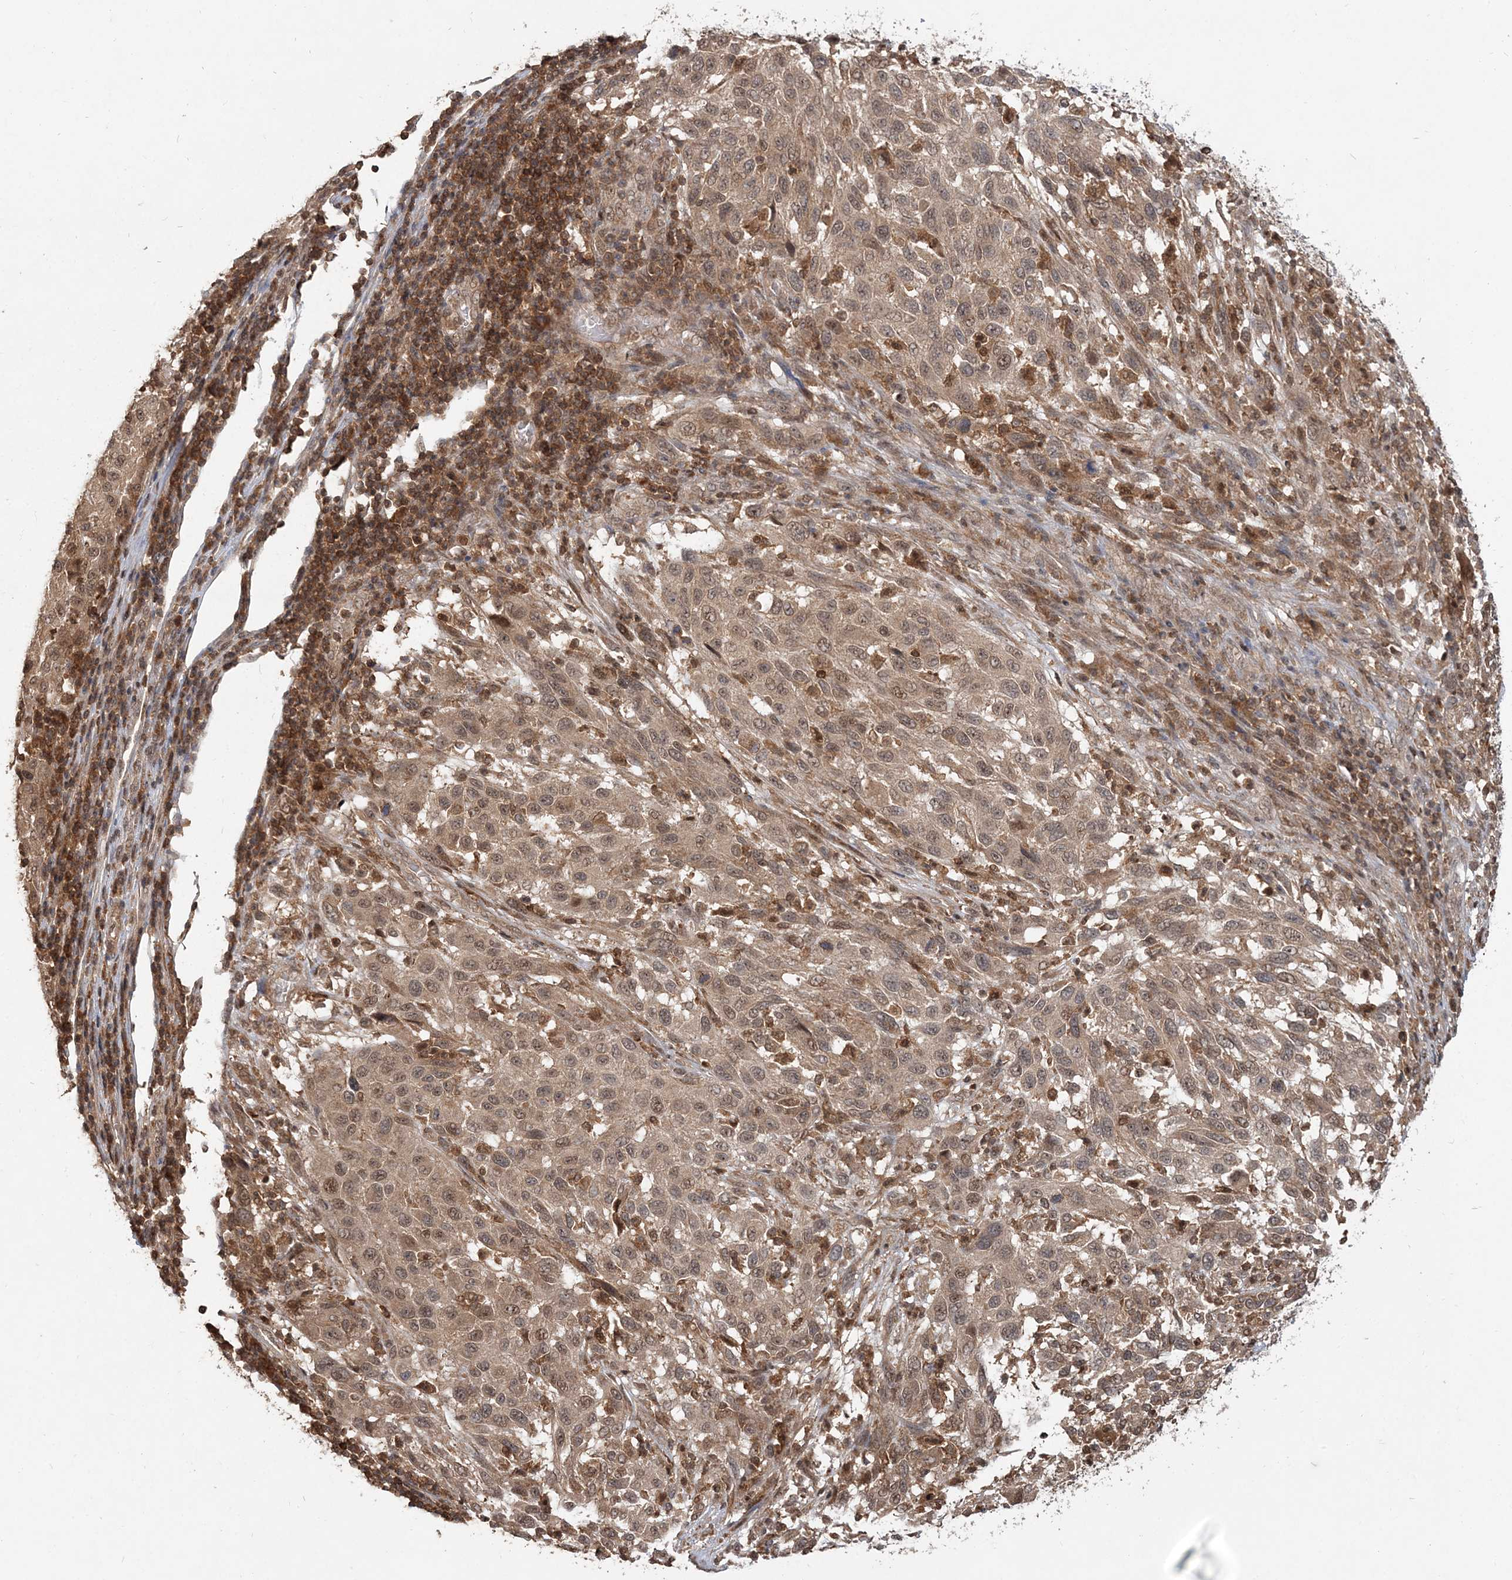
{"staining": {"intensity": "weak", "quantity": ">75%", "location": "cytoplasmic/membranous,nuclear"}, "tissue": "melanoma", "cell_type": "Tumor cells", "image_type": "cancer", "snomed": [{"axis": "morphology", "description": "Malignant melanoma, Metastatic site"}, {"axis": "topography", "description": "Lymph node"}], "caption": "A micrograph showing weak cytoplasmic/membranous and nuclear staining in approximately >75% of tumor cells in melanoma, as visualized by brown immunohistochemical staining.", "gene": "CAB39", "patient": {"sex": "male", "age": 61}}